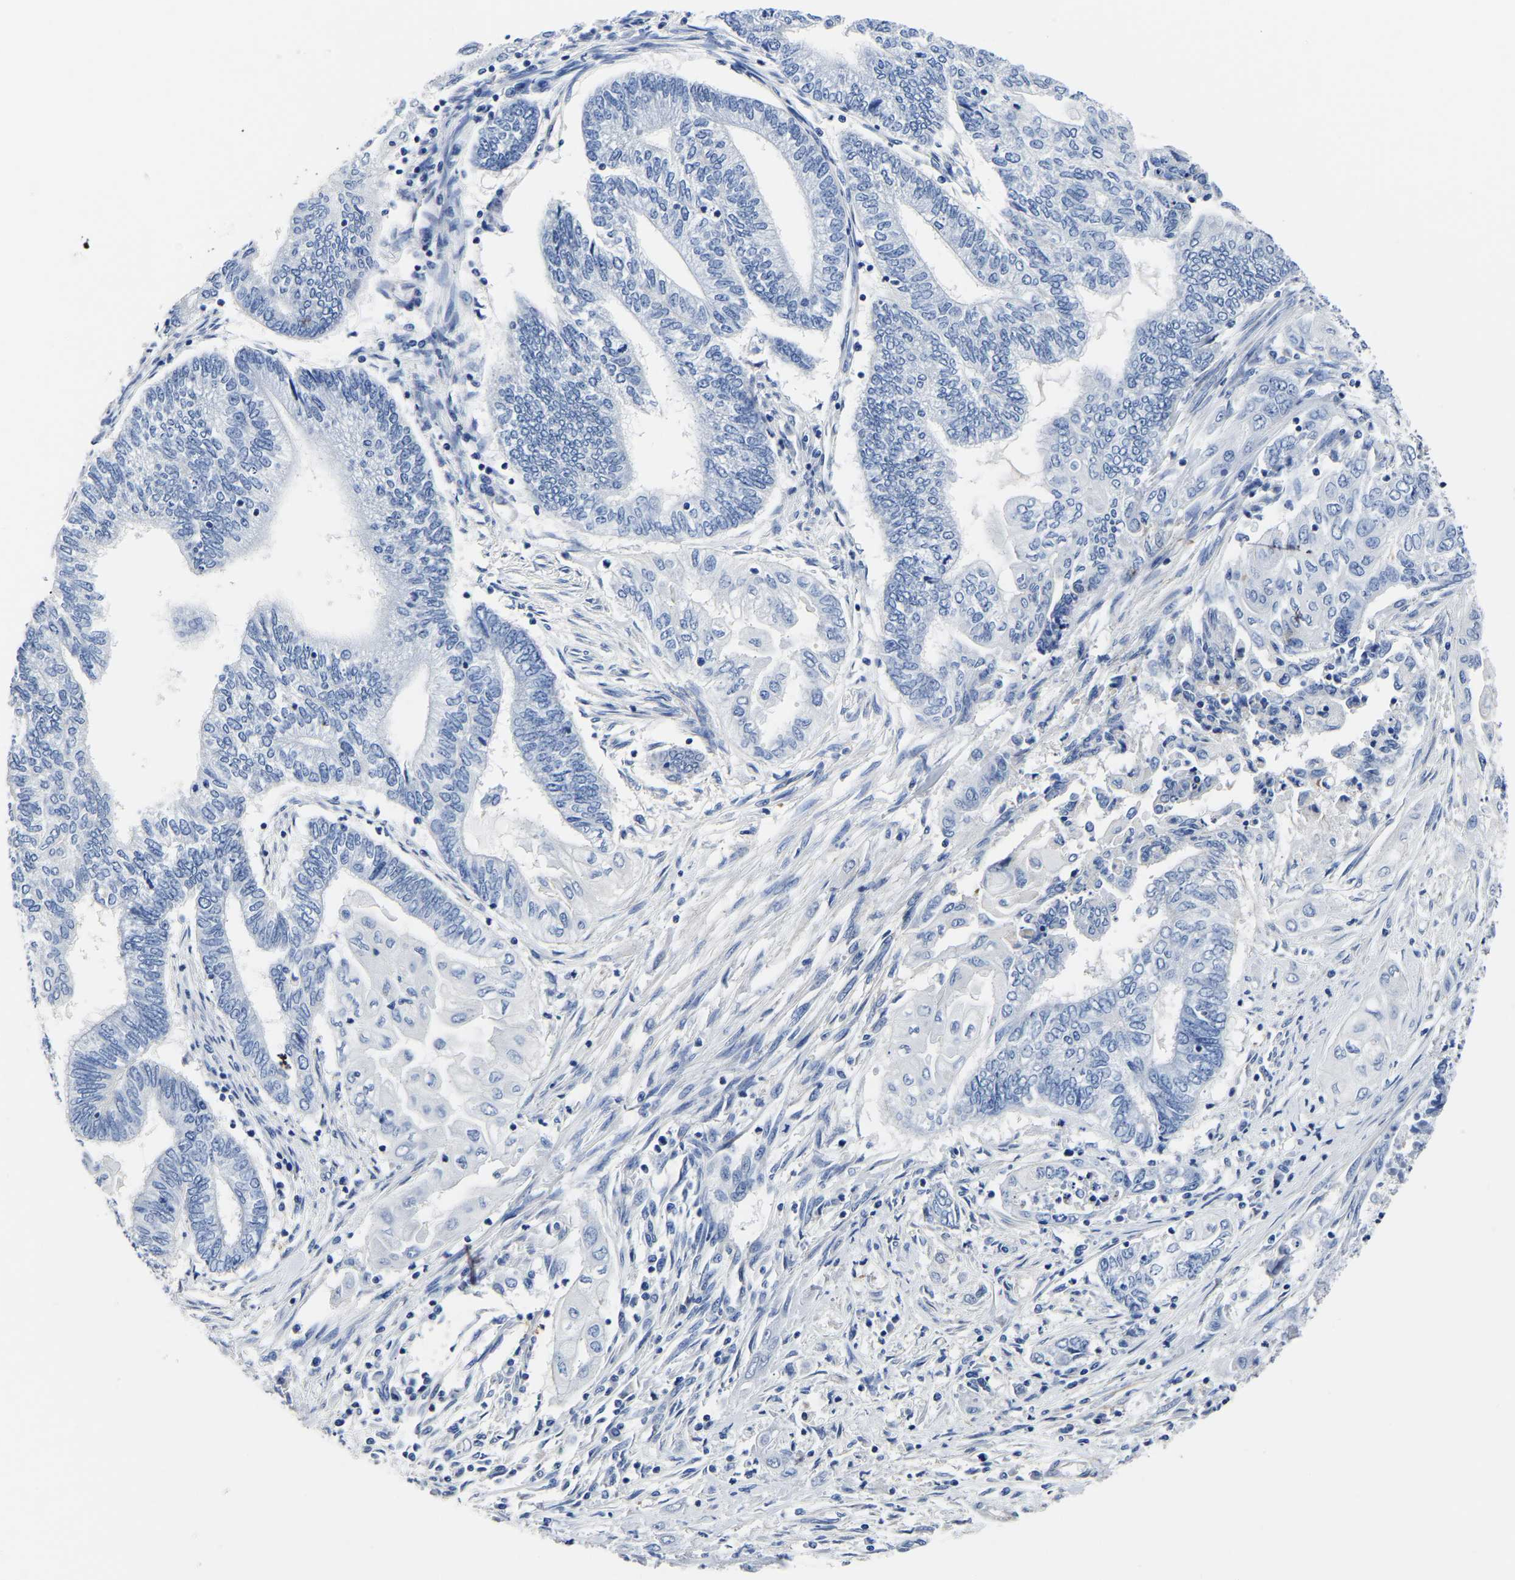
{"staining": {"intensity": "negative", "quantity": "none", "location": "none"}, "tissue": "endometrial cancer", "cell_type": "Tumor cells", "image_type": "cancer", "snomed": [{"axis": "morphology", "description": "Adenocarcinoma, NOS"}, {"axis": "topography", "description": "Uterus"}, {"axis": "topography", "description": "Endometrium"}], "caption": "There is no significant positivity in tumor cells of endometrial cancer.", "gene": "SLC45A3", "patient": {"sex": "female", "age": 70}}